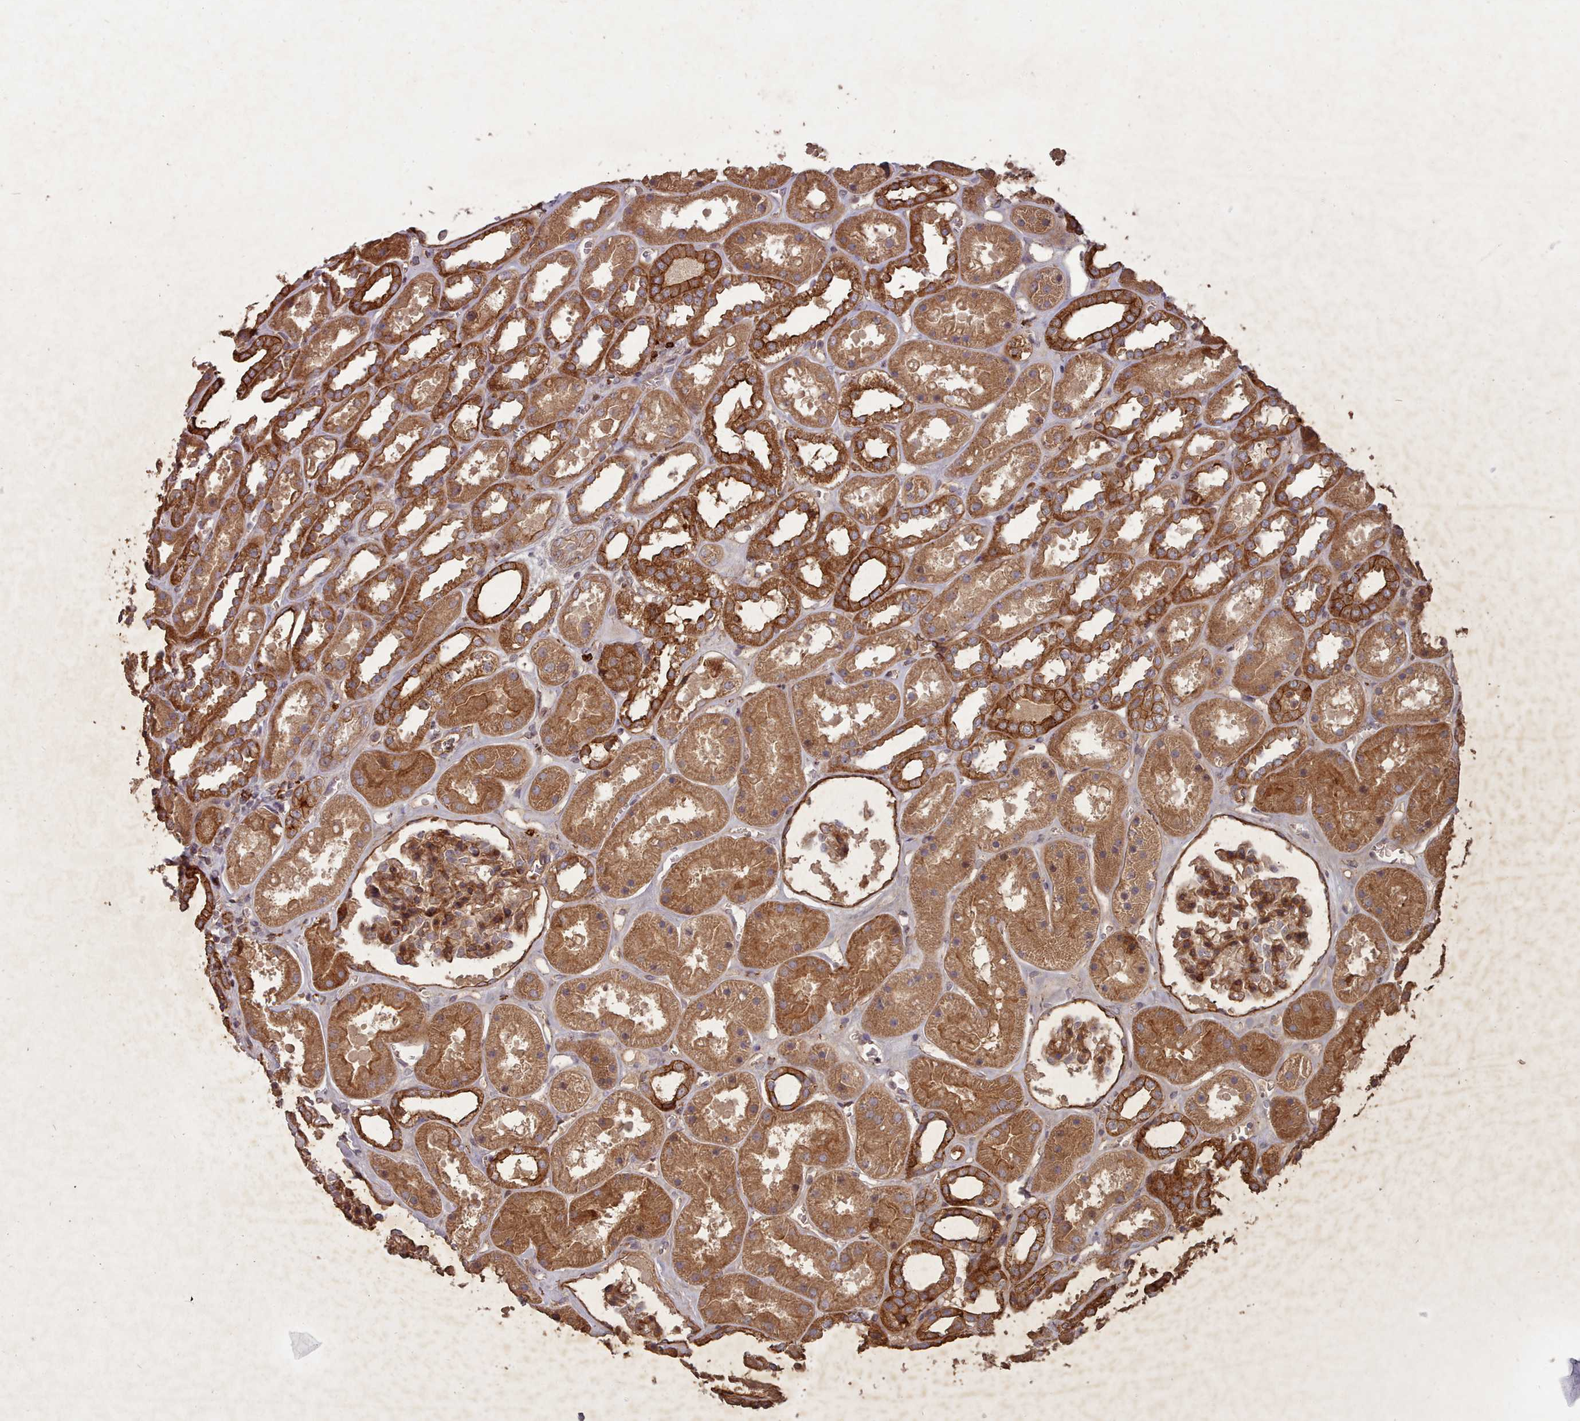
{"staining": {"intensity": "strong", "quantity": "25%-75%", "location": "cytoplasmic/membranous"}, "tissue": "kidney", "cell_type": "Cells in glomeruli", "image_type": "normal", "snomed": [{"axis": "morphology", "description": "Normal tissue, NOS"}, {"axis": "topography", "description": "Kidney"}], "caption": "Human kidney stained for a protein (brown) displays strong cytoplasmic/membranous positive expression in approximately 25%-75% of cells in glomeruli.", "gene": "THSD7B", "patient": {"sex": "female", "age": 41}}